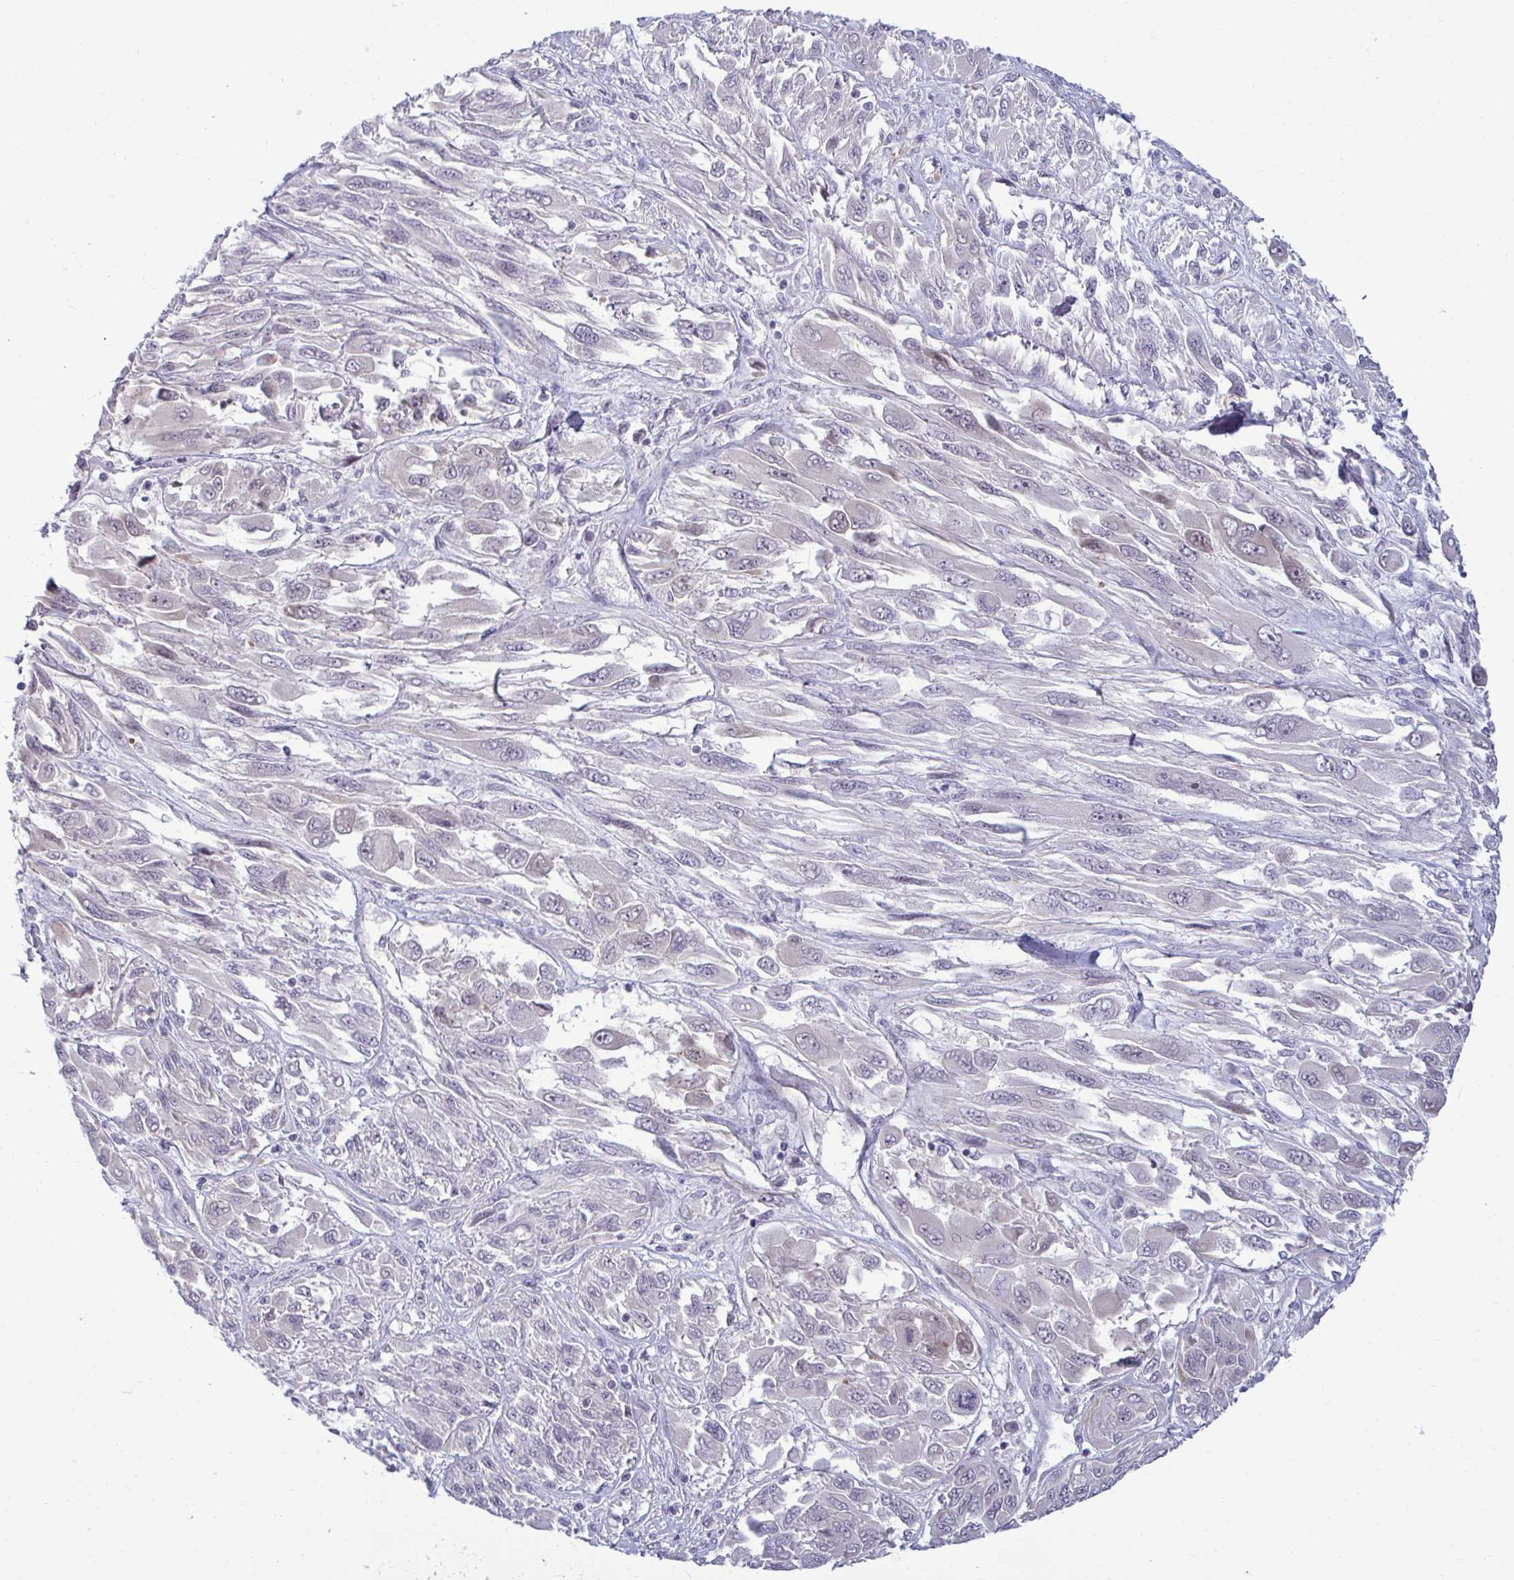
{"staining": {"intensity": "negative", "quantity": "none", "location": "none"}, "tissue": "melanoma", "cell_type": "Tumor cells", "image_type": "cancer", "snomed": [{"axis": "morphology", "description": "Malignant melanoma, NOS"}, {"axis": "topography", "description": "Skin"}], "caption": "DAB (3,3'-diaminobenzidine) immunohistochemical staining of melanoma shows no significant staining in tumor cells.", "gene": "RNASEH1", "patient": {"sex": "female", "age": 91}}